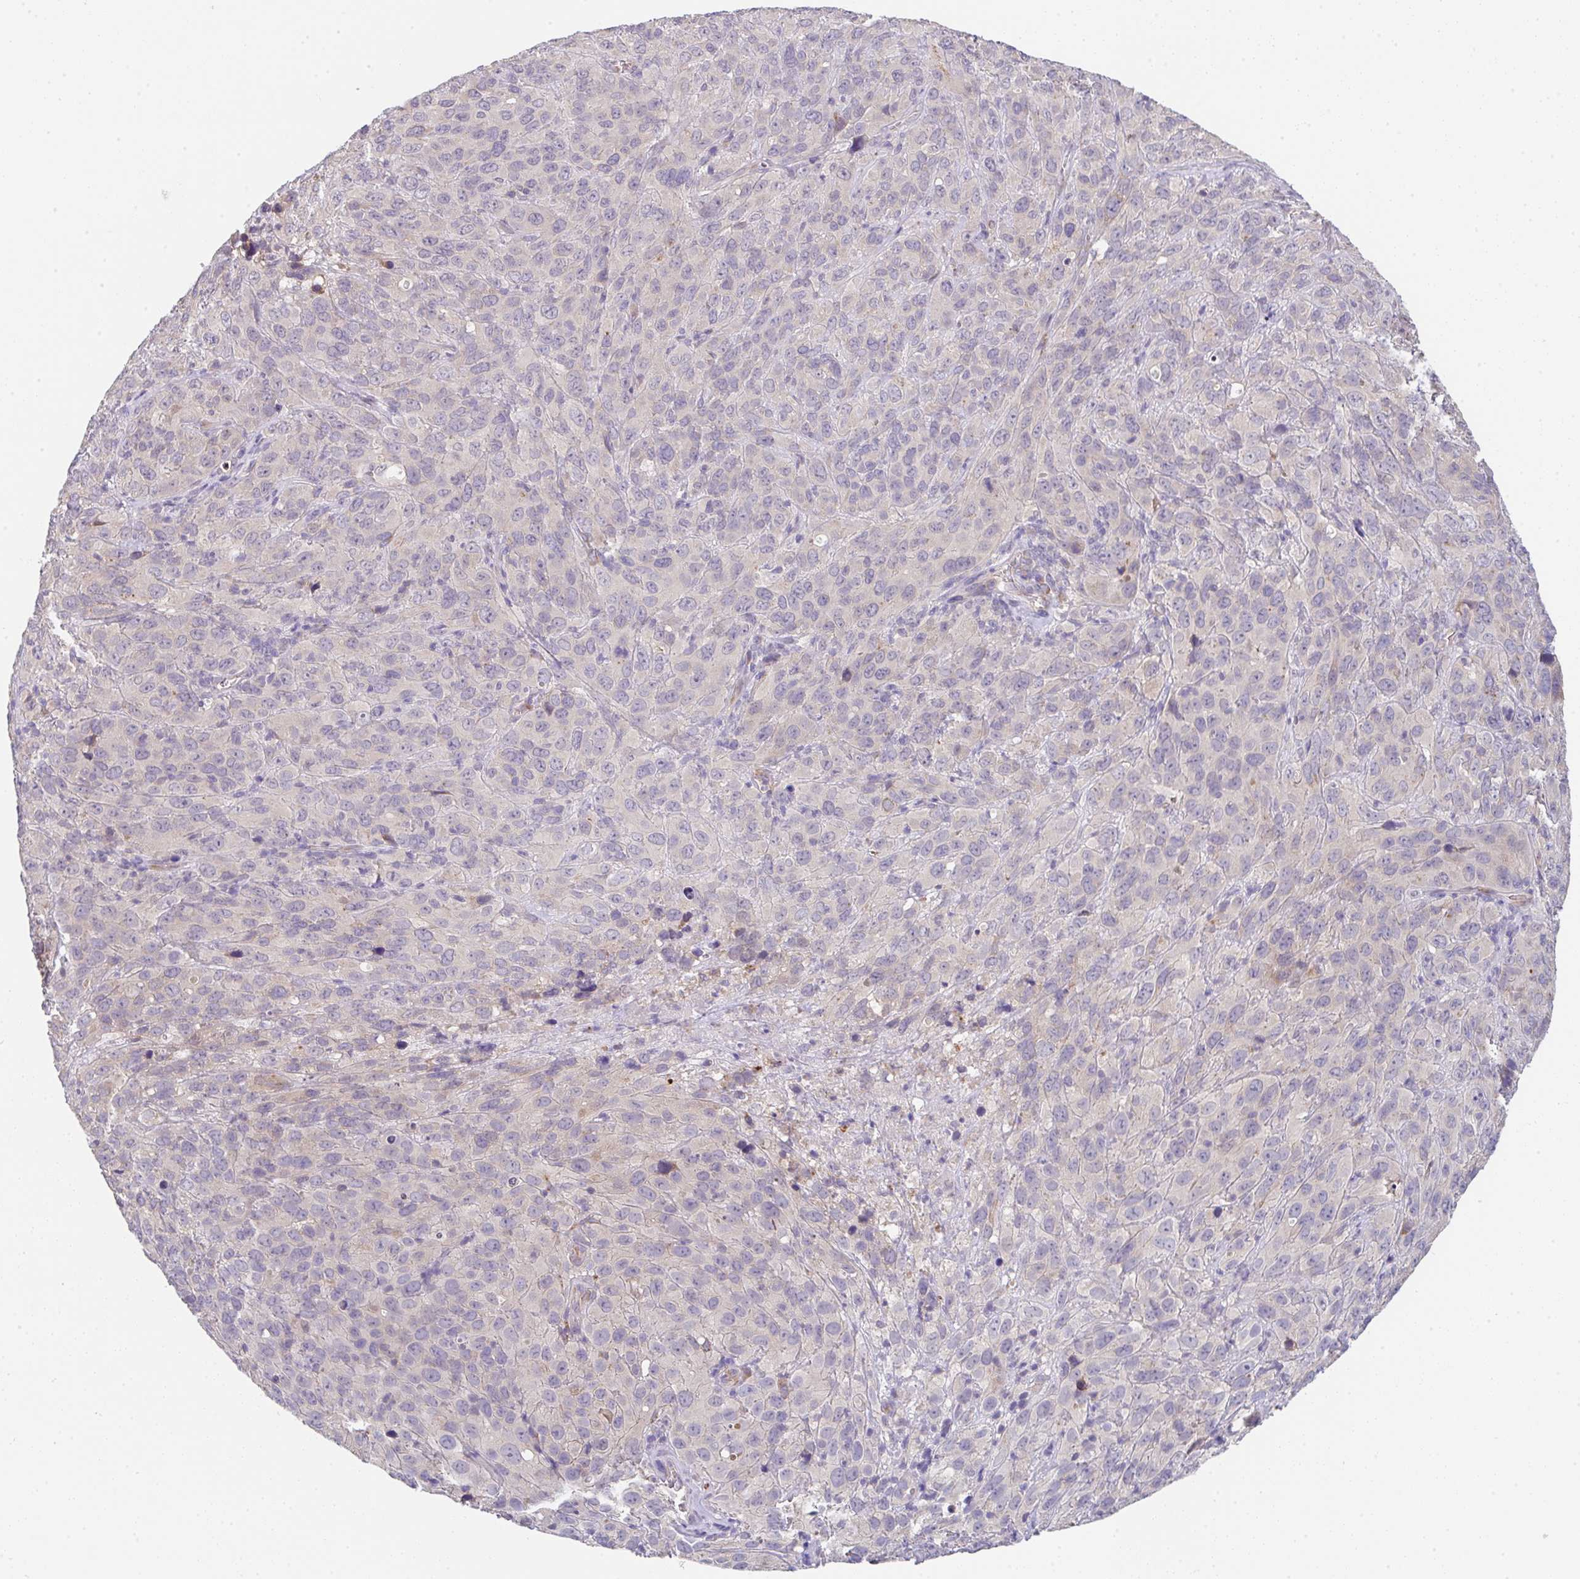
{"staining": {"intensity": "negative", "quantity": "none", "location": "none"}, "tissue": "cervical cancer", "cell_type": "Tumor cells", "image_type": "cancer", "snomed": [{"axis": "morphology", "description": "Squamous cell carcinoma, NOS"}, {"axis": "topography", "description": "Cervix"}], "caption": "Image shows no significant protein positivity in tumor cells of cervical cancer.", "gene": "TSPAN31", "patient": {"sex": "female", "age": 51}}